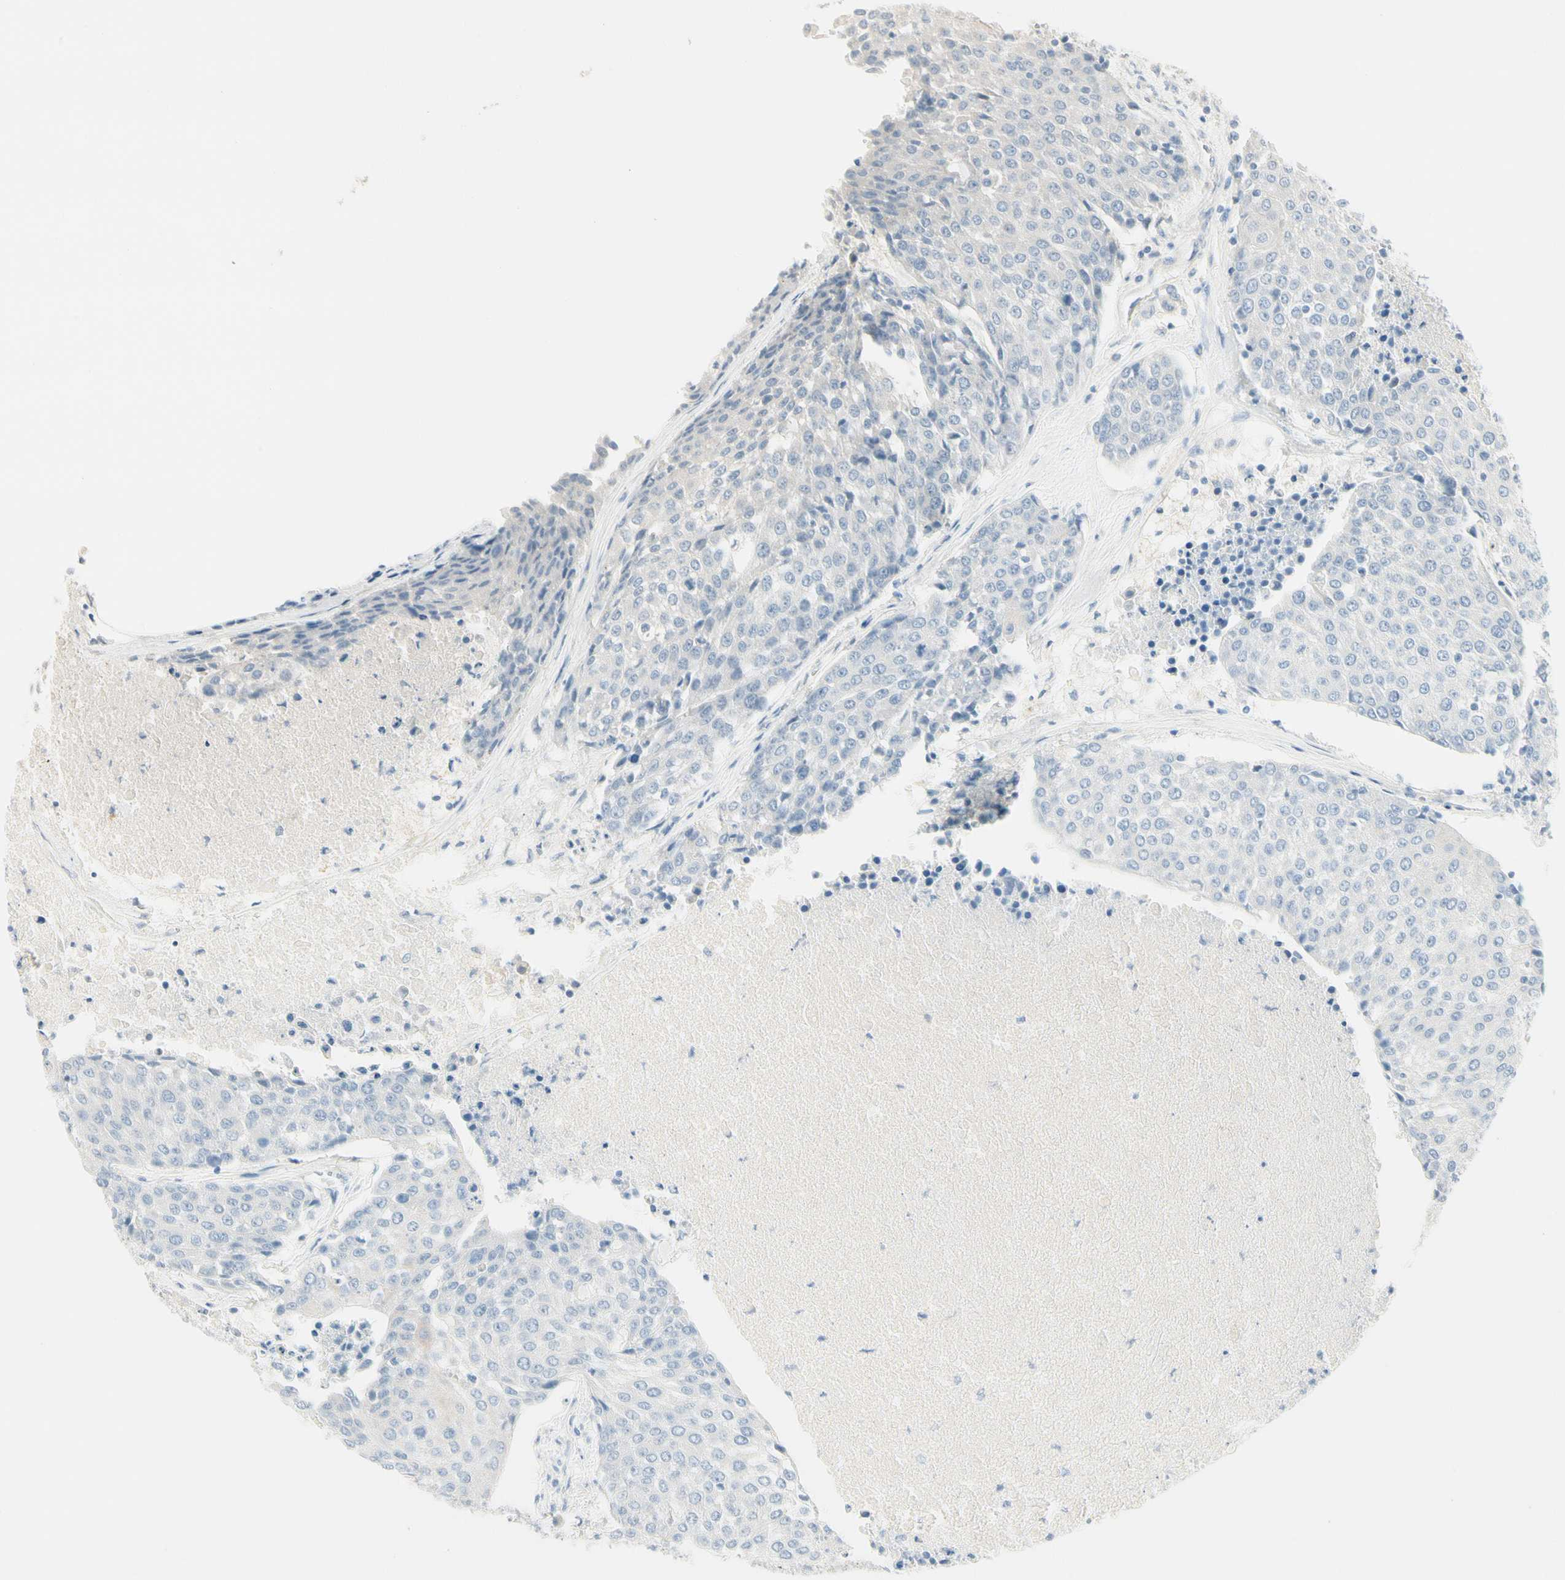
{"staining": {"intensity": "negative", "quantity": "none", "location": "none"}, "tissue": "urothelial cancer", "cell_type": "Tumor cells", "image_type": "cancer", "snomed": [{"axis": "morphology", "description": "Urothelial carcinoma, High grade"}, {"axis": "topography", "description": "Urinary bladder"}], "caption": "High power microscopy photomicrograph of an immunohistochemistry (IHC) histopathology image of high-grade urothelial carcinoma, revealing no significant expression in tumor cells.", "gene": "ALDH18A1", "patient": {"sex": "female", "age": 85}}